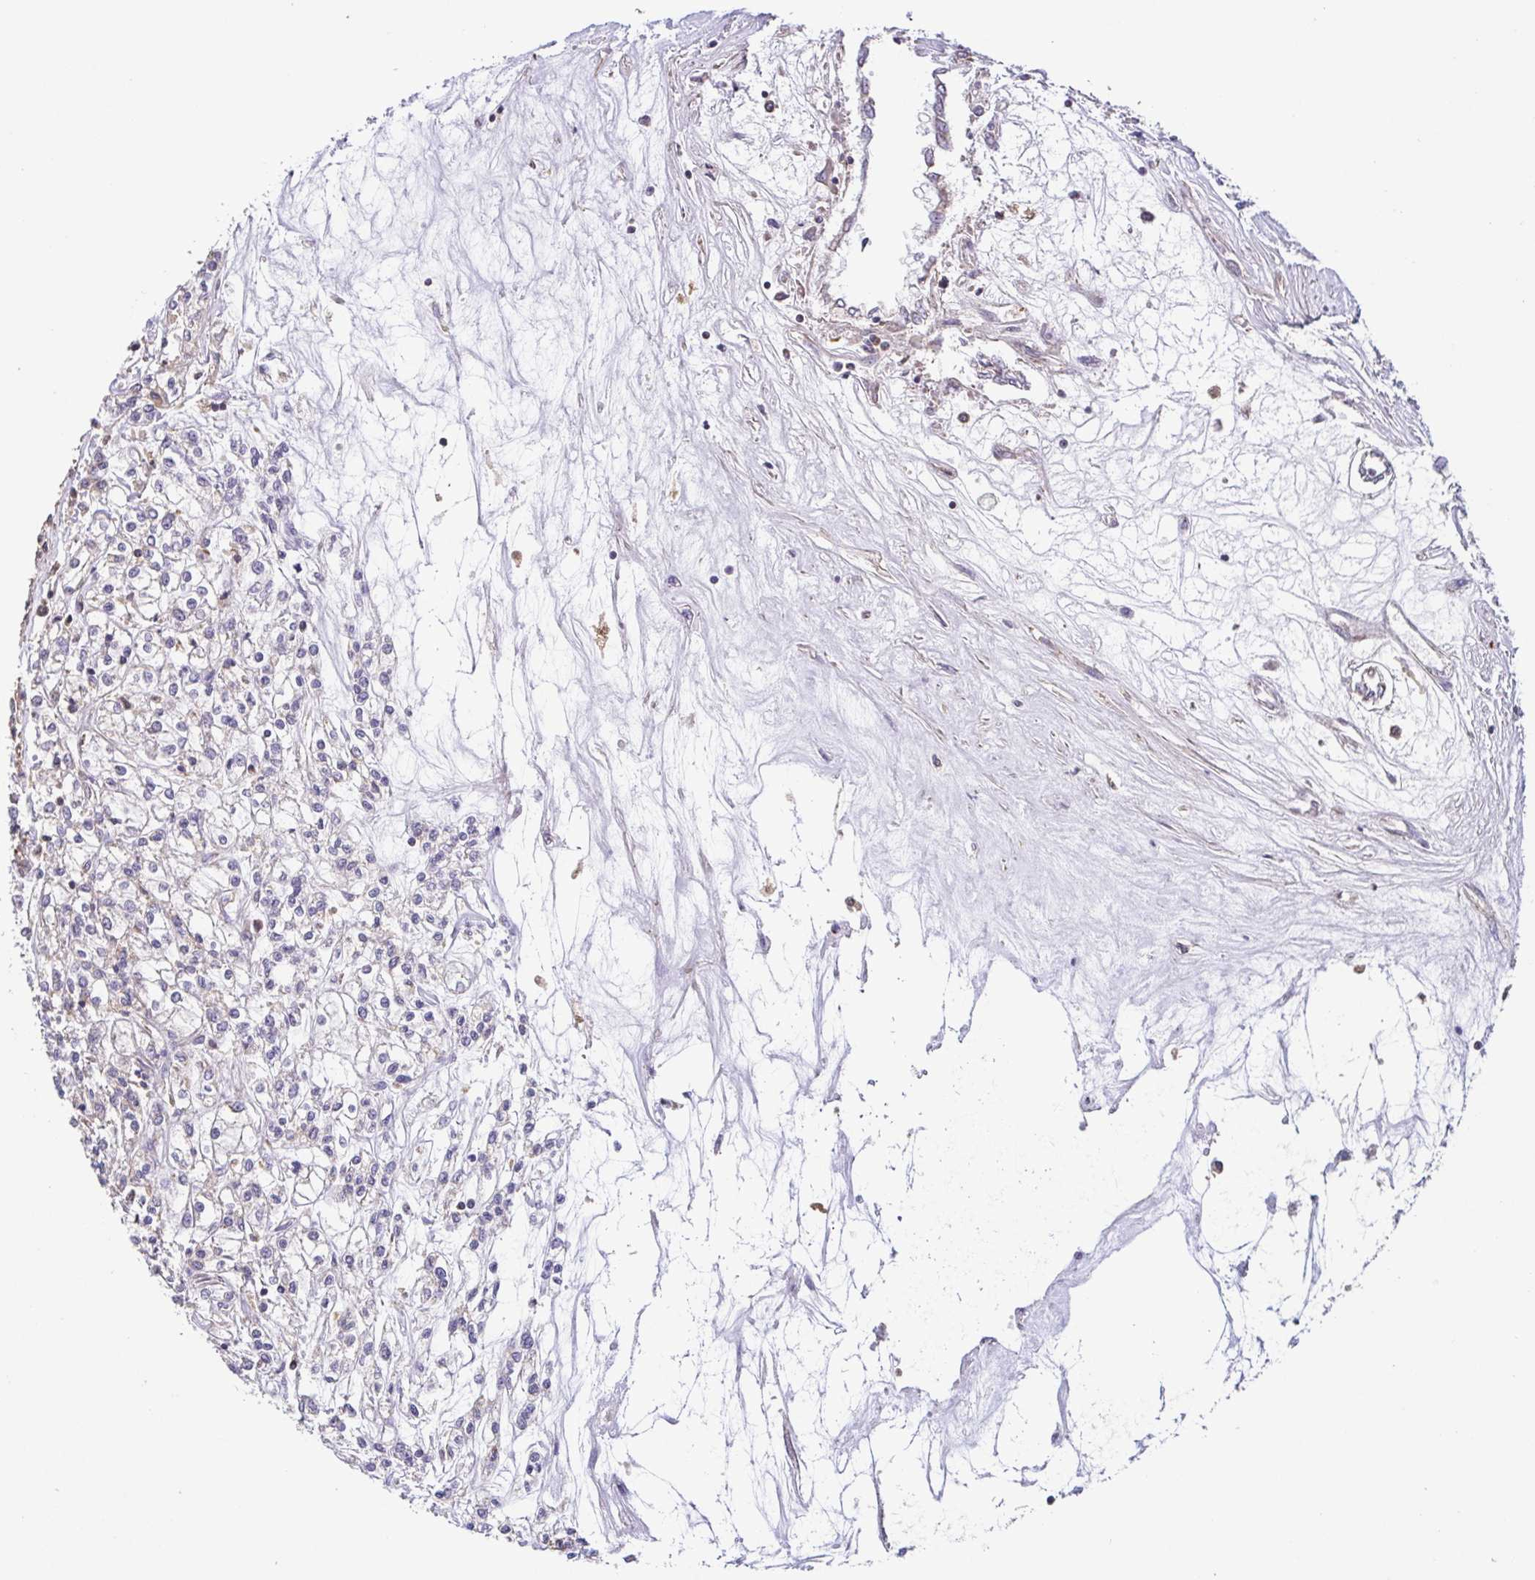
{"staining": {"intensity": "negative", "quantity": "none", "location": "none"}, "tissue": "renal cancer", "cell_type": "Tumor cells", "image_type": "cancer", "snomed": [{"axis": "morphology", "description": "Adenocarcinoma, NOS"}, {"axis": "topography", "description": "Kidney"}], "caption": "A micrograph of renal cancer stained for a protein exhibits no brown staining in tumor cells. (Stains: DAB immunohistochemistry (IHC) with hematoxylin counter stain, Microscopy: brightfield microscopy at high magnification).", "gene": "DIP2B", "patient": {"sex": "female", "age": 59}}